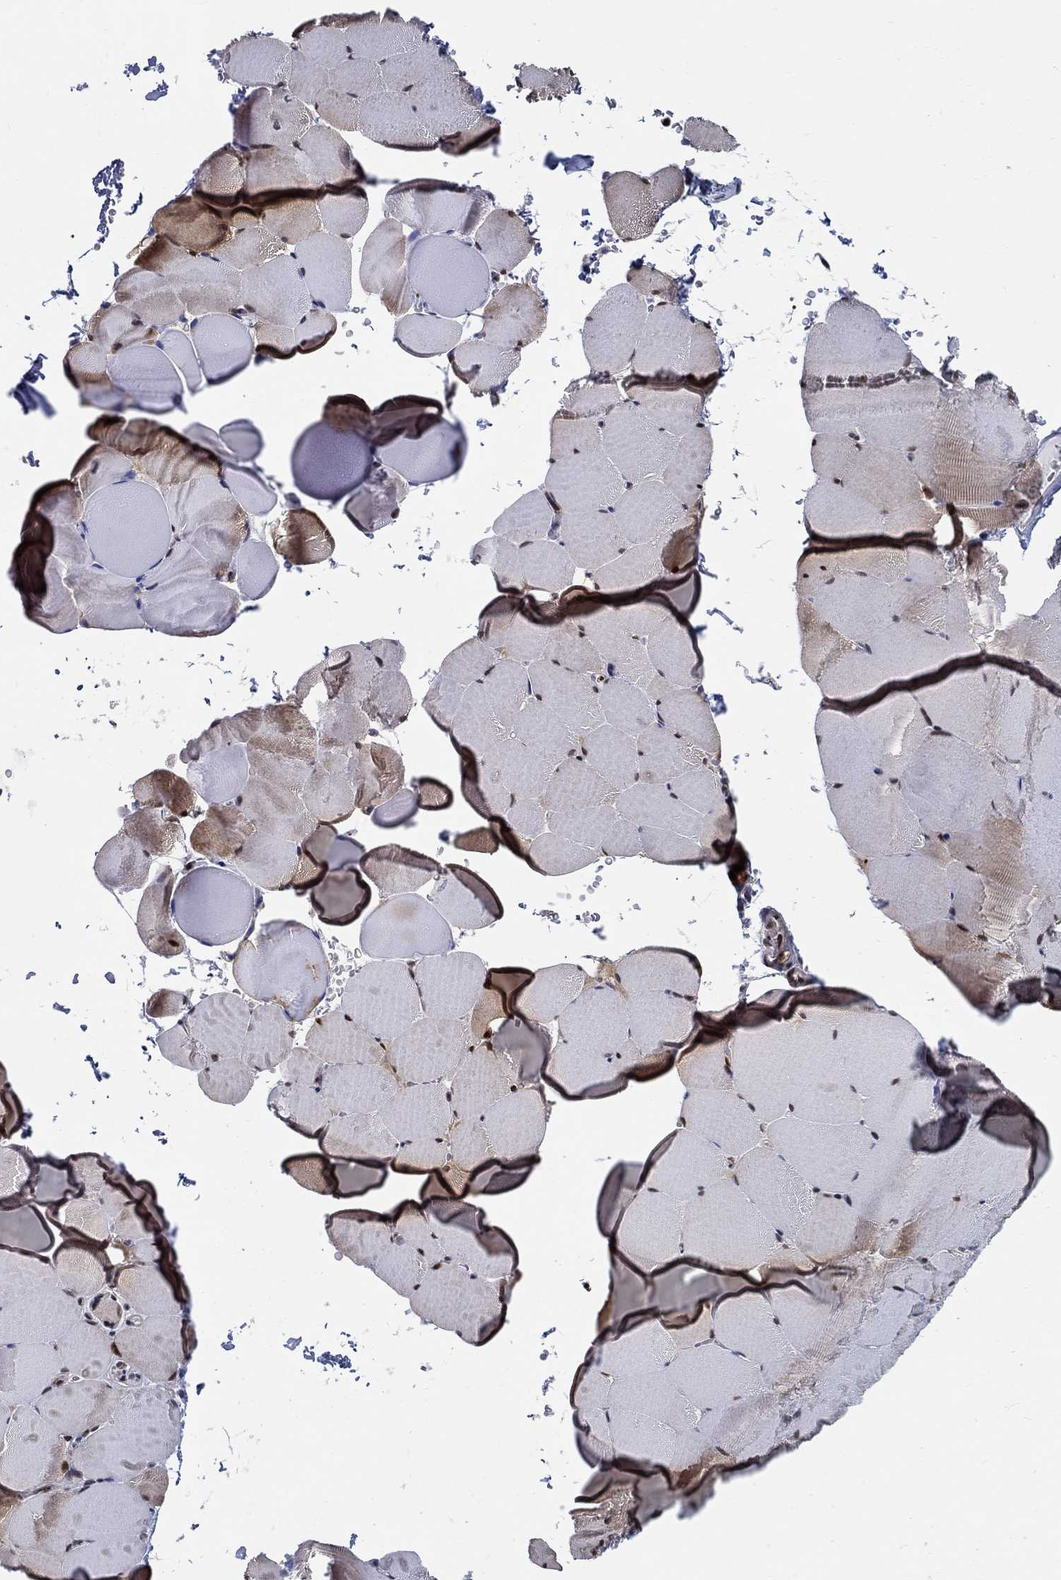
{"staining": {"intensity": "strong", "quantity": "<25%", "location": "cytoplasmic/membranous,nuclear"}, "tissue": "skeletal muscle", "cell_type": "Myocytes", "image_type": "normal", "snomed": [{"axis": "morphology", "description": "Normal tissue, NOS"}, {"axis": "topography", "description": "Skeletal muscle"}], "caption": "The image shows staining of benign skeletal muscle, revealing strong cytoplasmic/membranous,nuclear protein expression (brown color) within myocytes.", "gene": "ZNF594", "patient": {"sex": "female", "age": 37}}